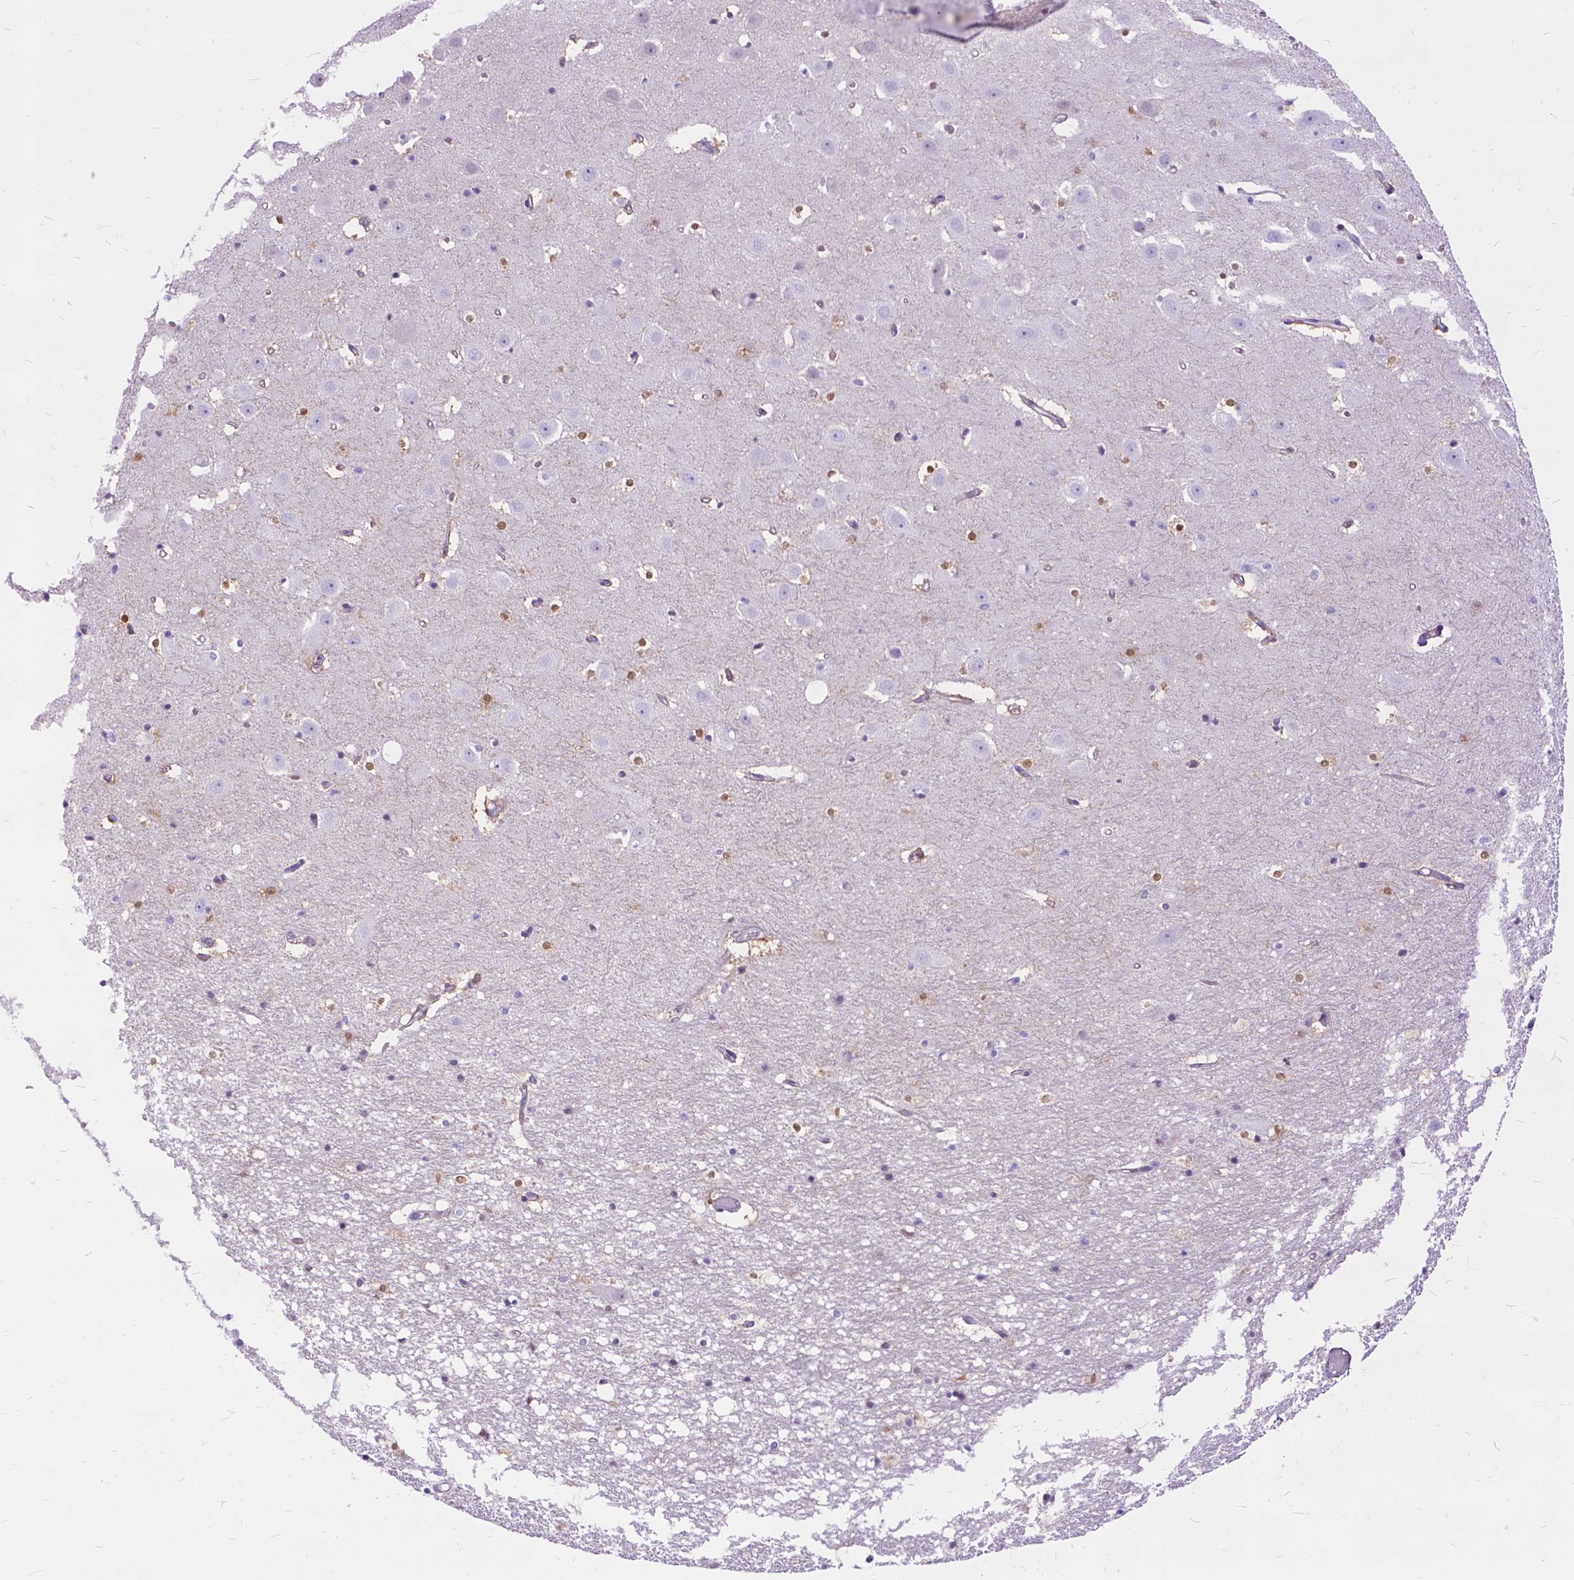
{"staining": {"intensity": "moderate", "quantity": "25%-75%", "location": "nuclear"}, "tissue": "hippocampus", "cell_type": "Glial cells", "image_type": "normal", "snomed": [{"axis": "morphology", "description": "Normal tissue, NOS"}, {"axis": "topography", "description": "Hippocampus"}], "caption": "Approximately 25%-75% of glial cells in benign human hippocampus reveal moderate nuclear protein staining as visualized by brown immunohistochemical staining.", "gene": "TMEM169", "patient": {"sex": "male", "age": 44}}